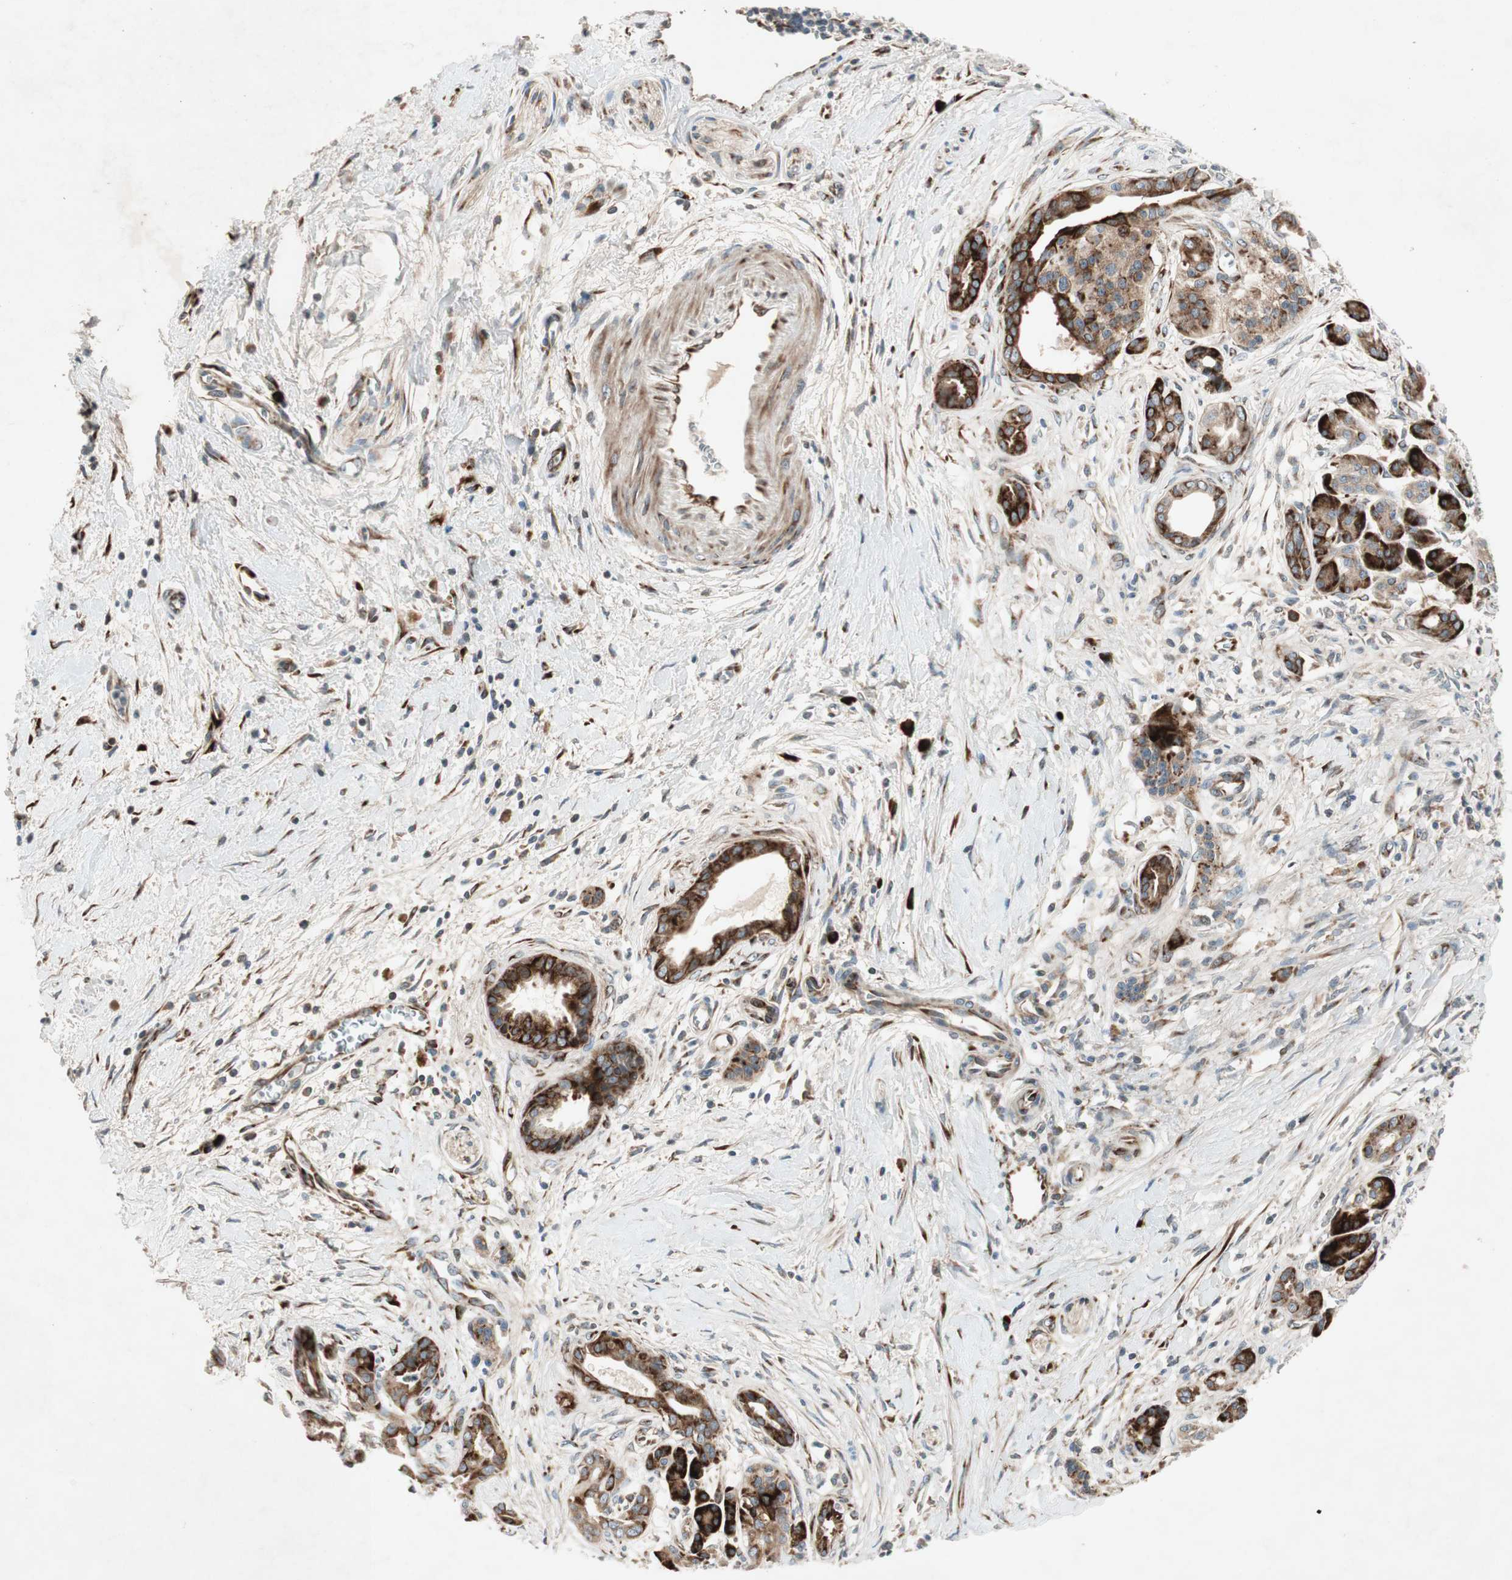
{"staining": {"intensity": "strong", "quantity": ">75%", "location": "cytoplasmic/membranous"}, "tissue": "pancreatic cancer", "cell_type": "Tumor cells", "image_type": "cancer", "snomed": [{"axis": "morphology", "description": "Adenocarcinoma, NOS"}, {"axis": "topography", "description": "Pancreas"}], "caption": "Protein staining exhibits strong cytoplasmic/membranous positivity in approximately >75% of tumor cells in pancreatic cancer (adenocarcinoma).", "gene": "APOO", "patient": {"sex": "male", "age": 59}}